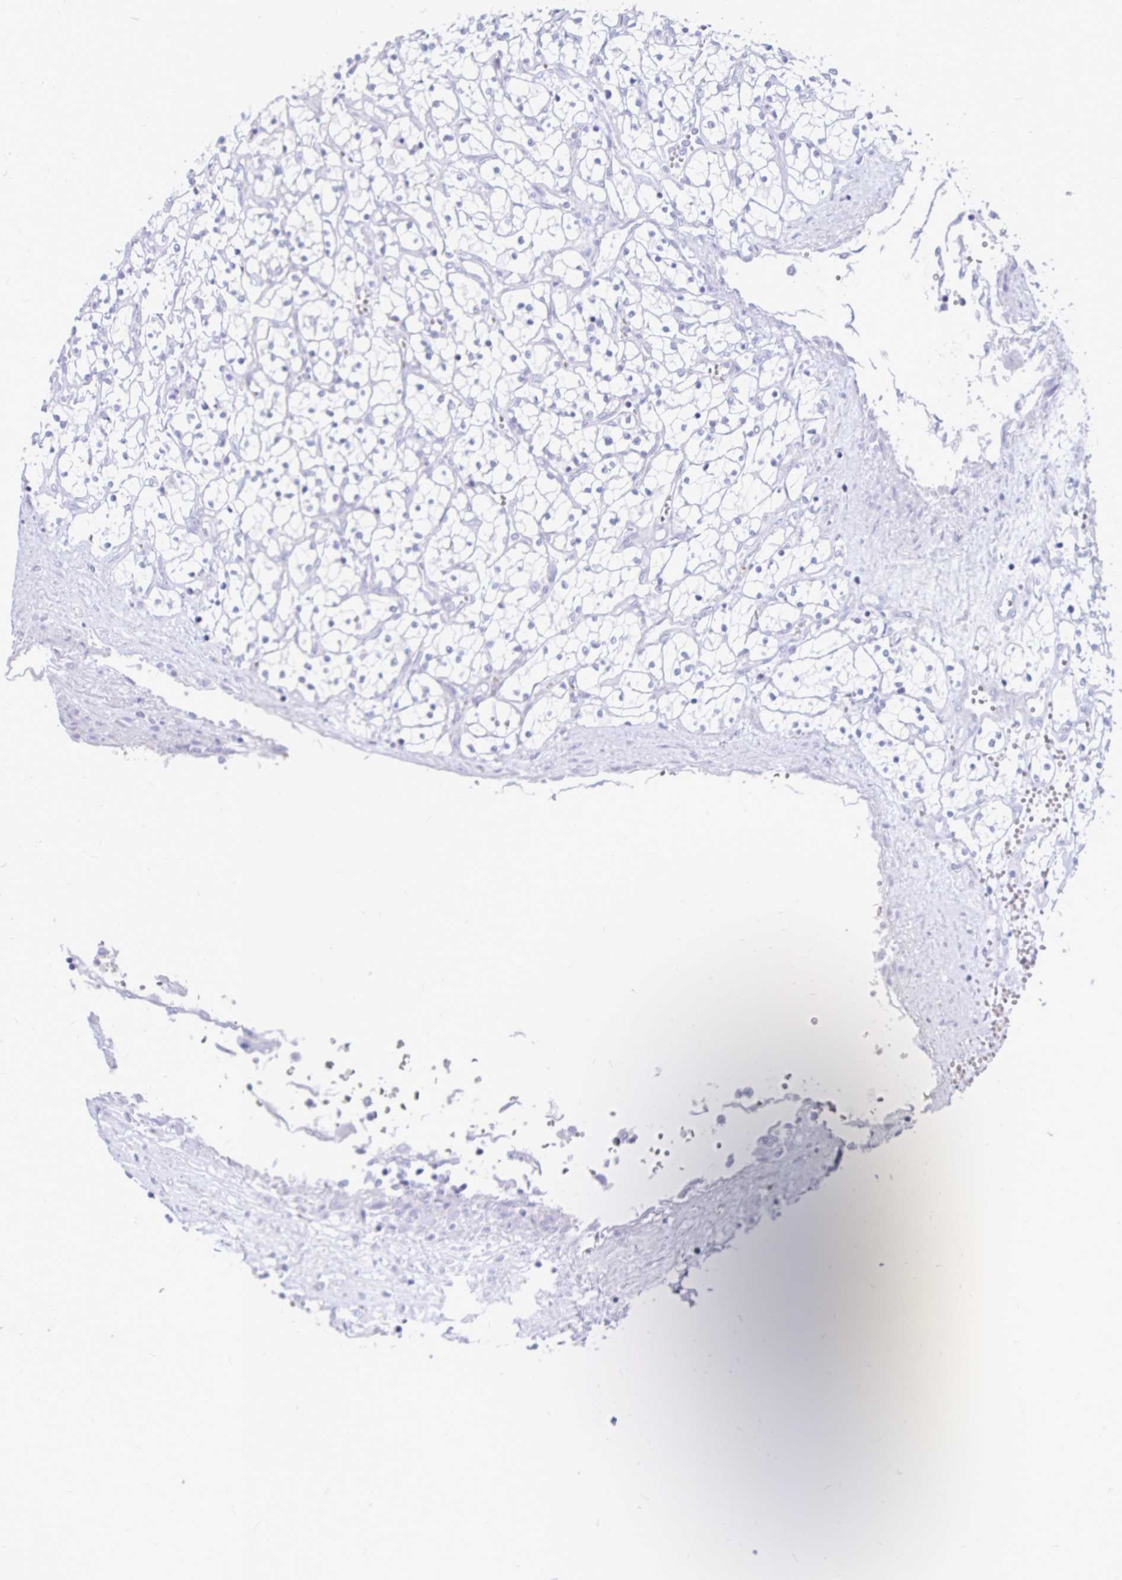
{"staining": {"intensity": "negative", "quantity": "none", "location": "none"}, "tissue": "renal cancer", "cell_type": "Tumor cells", "image_type": "cancer", "snomed": [{"axis": "morphology", "description": "Adenocarcinoma, NOS"}, {"axis": "topography", "description": "Kidney"}], "caption": "This is an immunohistochemistry (IHC) micrograph of human adenocarcinoma (renal). There is no positivity in tumor cells.", "gene": "INTS5", "patient": {"sex": "female", "age": 69}}